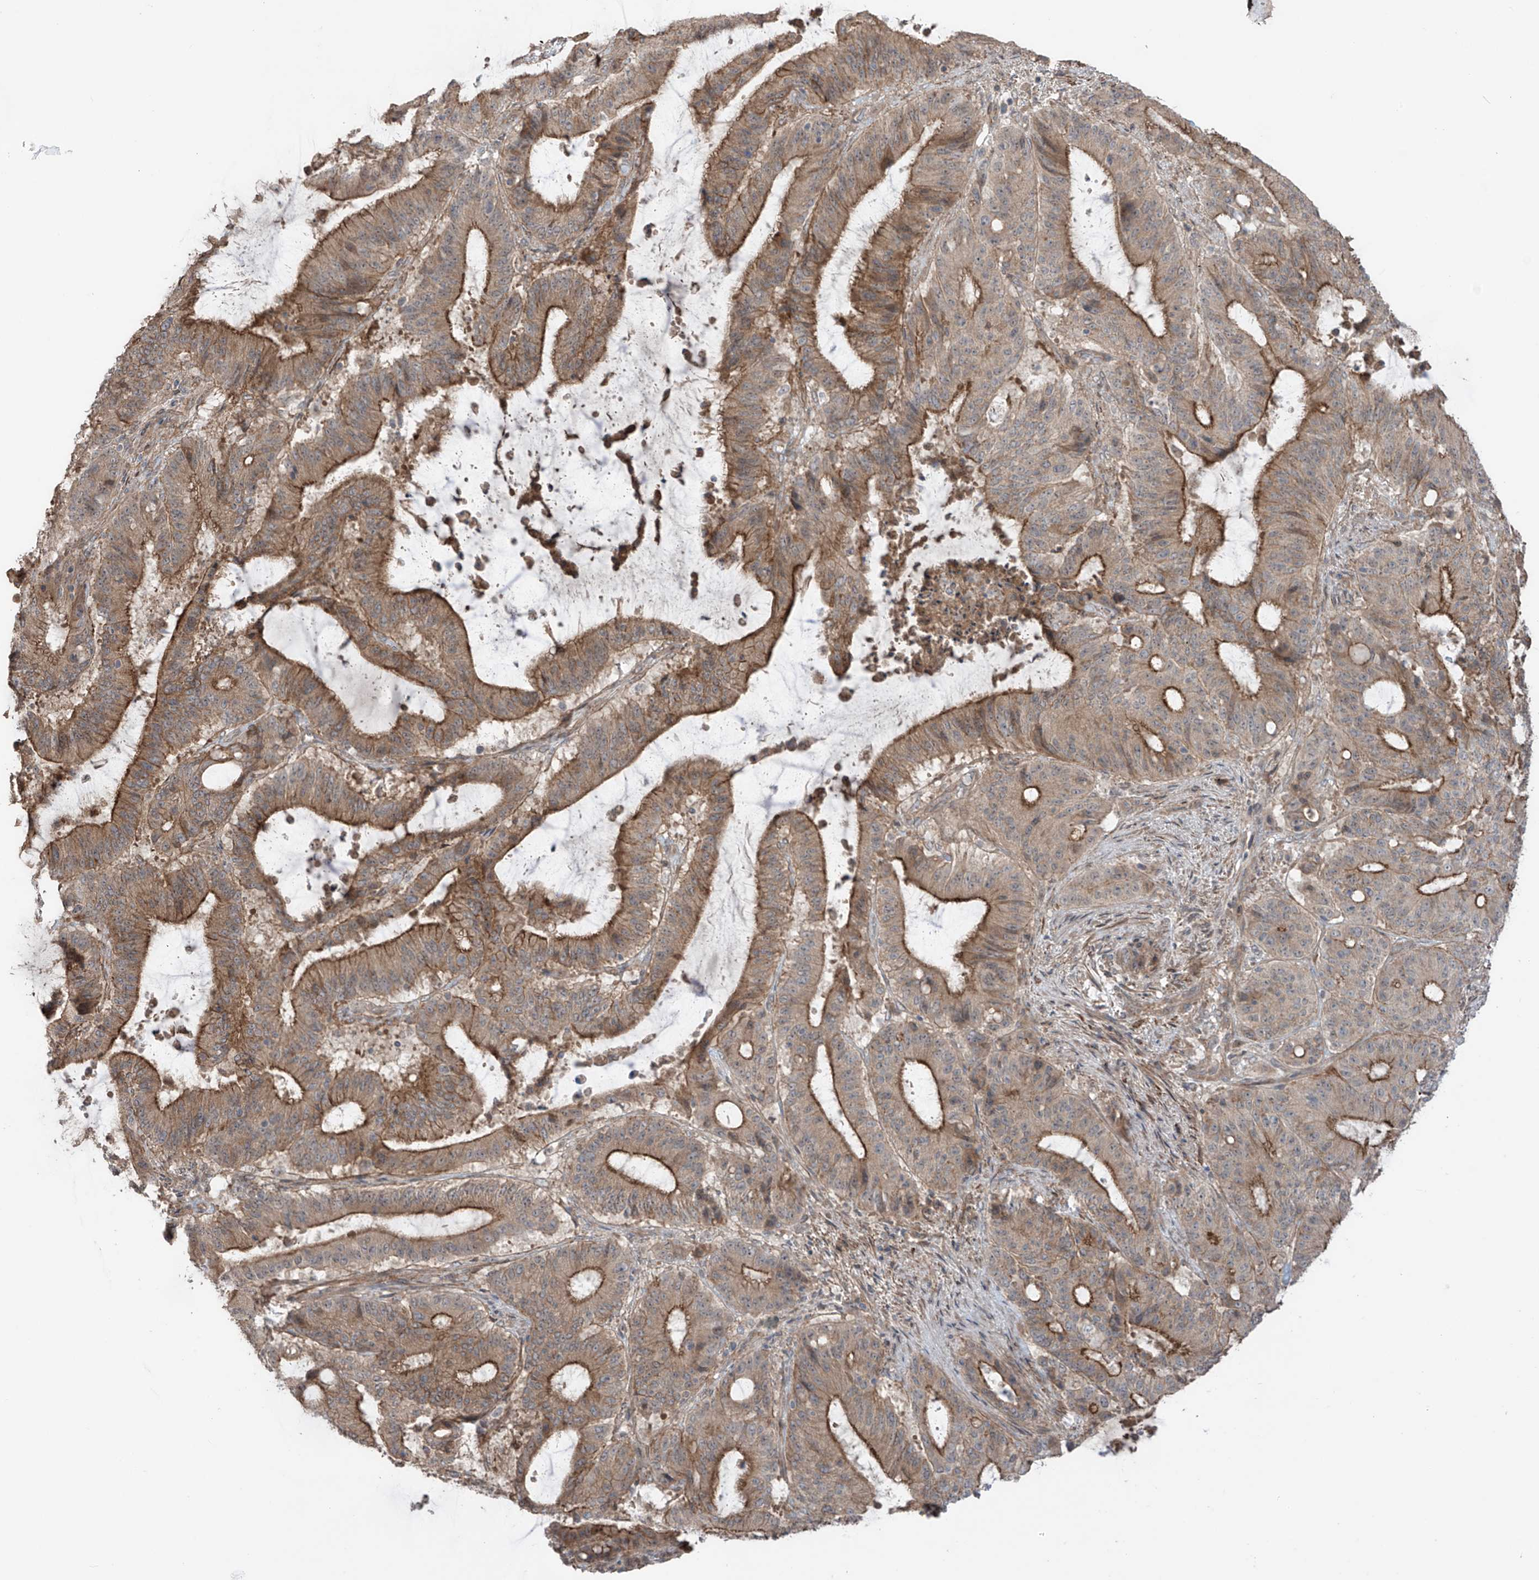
{"staining": {"intensity": "moderate", "quantity": ">75%", "location": "cytoplasmic/membranous"}, "tissue": "liver cancer", "cell_type": "Tumor cells", "image_type": "cancer", "snomed": [{"axis": "morphology", "description": "Normal tissue, NOS"}, {"axis": "morphology", "description": "Cholangiocarcinoma"}, {"axis": "topography", "description": "Liver"}, {"axis": "topography", "description": "Peripheral nerve tissue"}], "caption": "Protein staining displays moderate cytoplasmic/membranous expression in approximately >75% of tumor cells in liver cholangiocarcinoma. (DAB = brown stain, brightfield microscopy at high magnification).", "gene": "LRRC74A", "patient": {"sex": "female", "age": 73}}